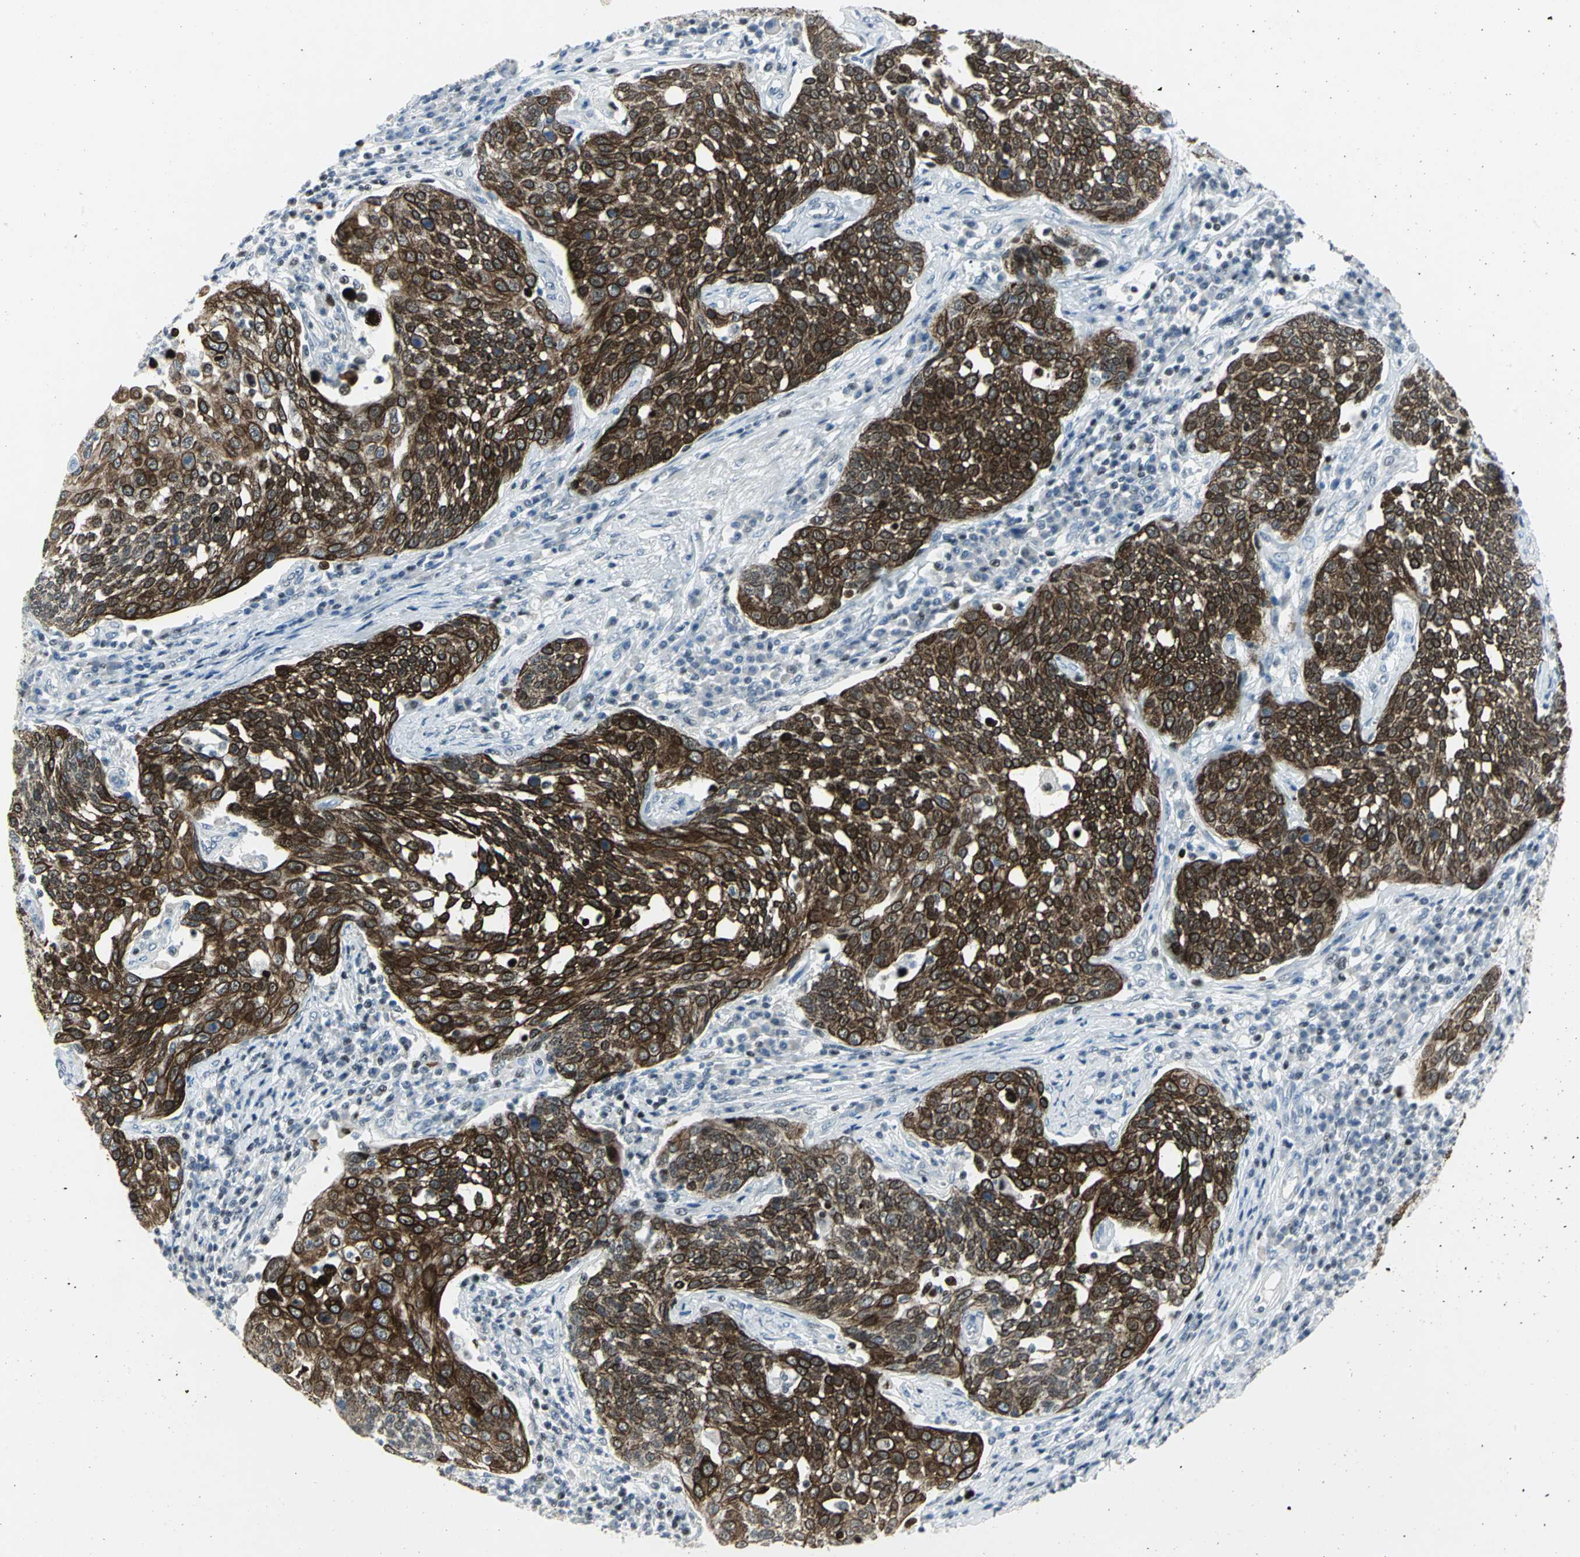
{"staining": {"intensity": "strong", "quantity": ">75%", "location": "cytoplasmic/membranous"}, "tissue": "cervical cancer", "cell_type": "Tumor cells", "image_type": "cancer", "snomed": [{"axis": "morphology", "description": "Squamous cell carcinoma, NOS"}, {"axis": "topography", "description": "Cervix"}], "caption": "IHC staining of cervical cancer, which exhibits high levels of strong cytoplasmic/membranous positivity in about >75% of tumor cells indicating strong cytoplasmic/membranous protein expression. The staining was performed using DAB (brown) for protein detection and nuclei were counterstained in hematoxylin (blue).", "gene": "RPA1", "patient": {"sex": "female", "age": 34}}